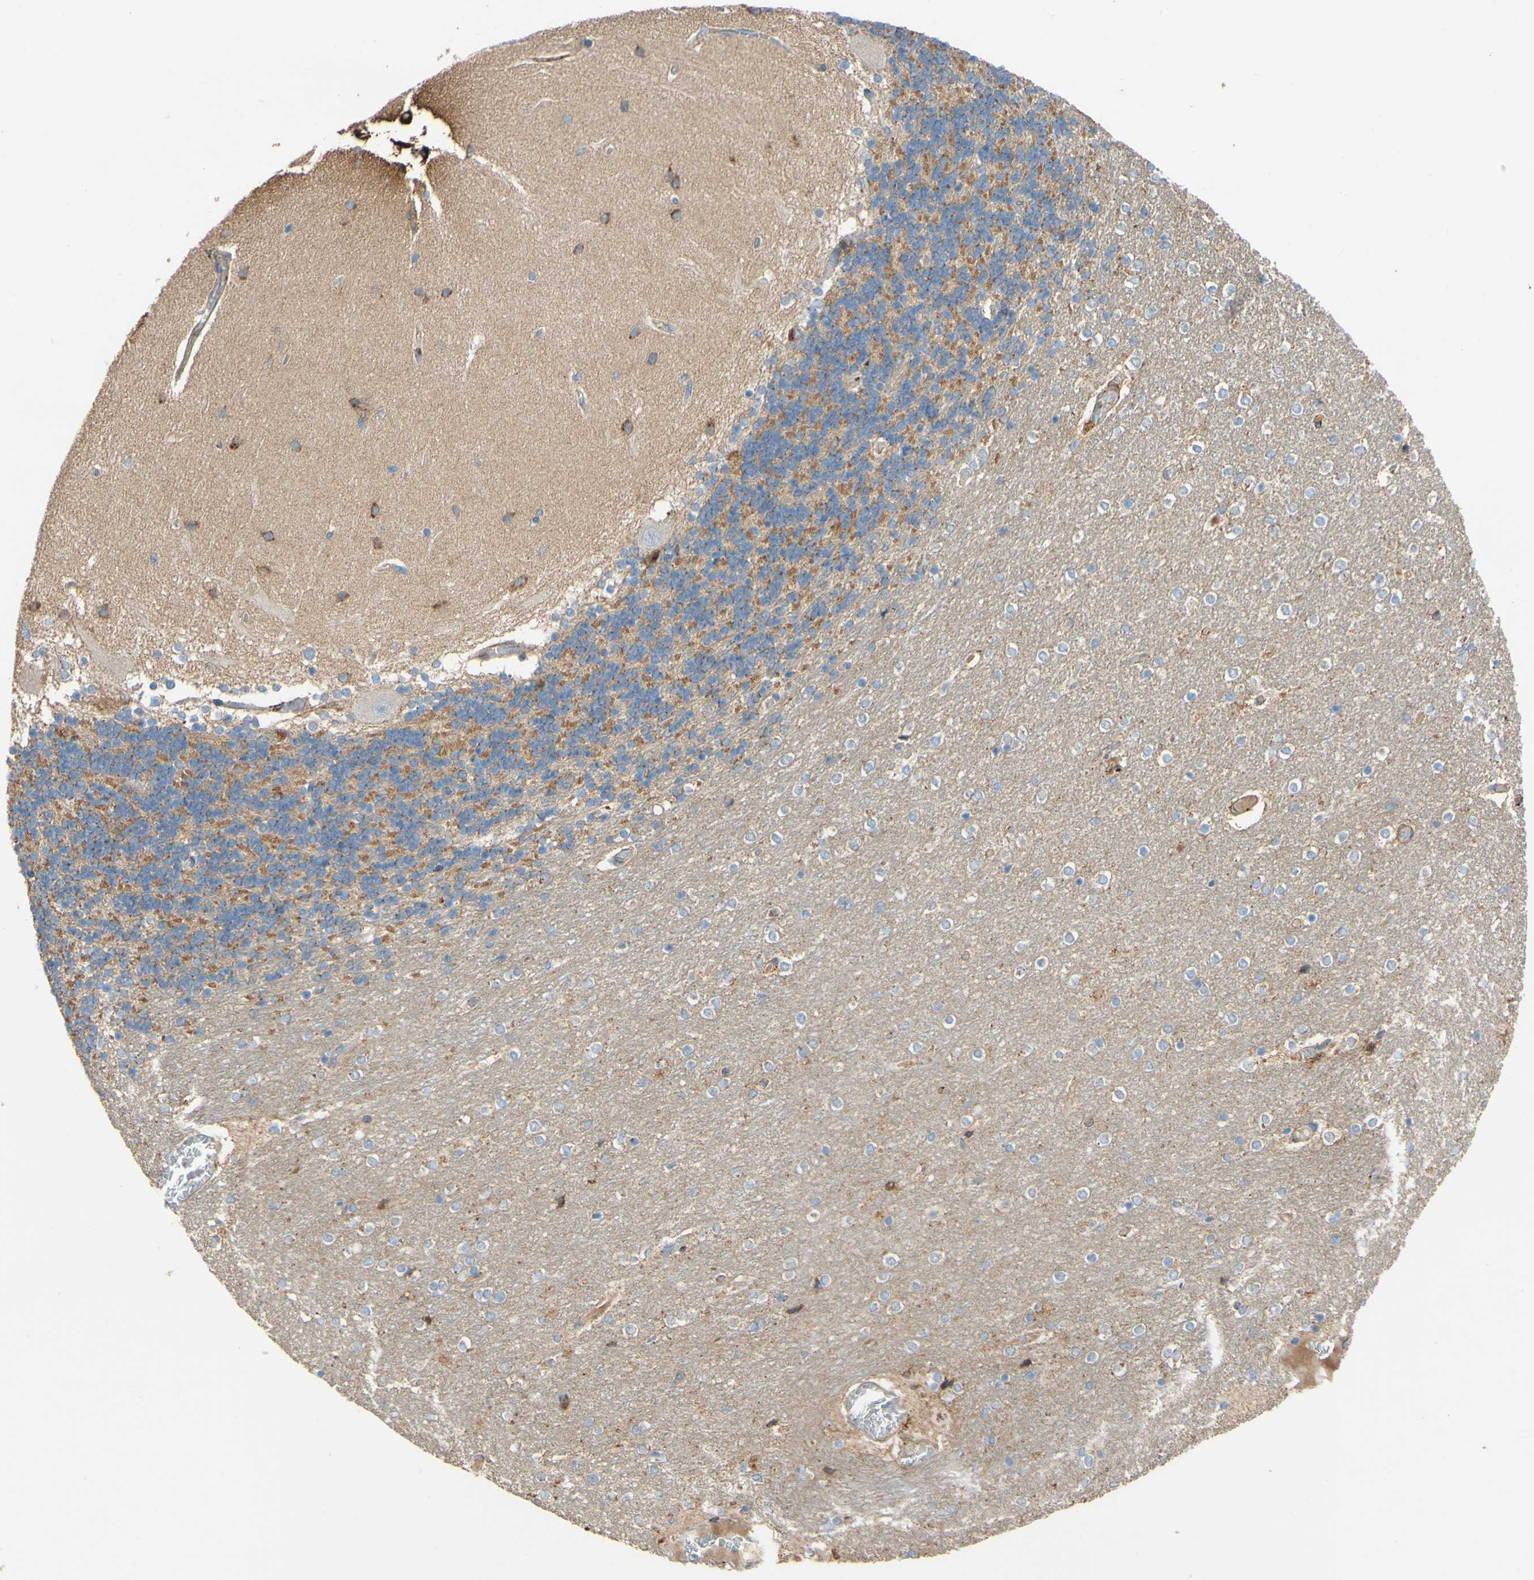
{"staining": {"intensity": "moderate", "quantity": "25%-75%", "location": "cytoplasmic/membranous"}, "tissue": "cerebellum", "cell_type": "Cells in granular layer", "image_type": "normal", "snomed": [{"axis": "morphology", "description": "Normal tissue, NOS"}, {"axis": "topography", "description": "Cerebellum"}], "caption": "Benign cerebellum shows moderate cytoplasmic/membranous positivity in about 25%-75% of cells in granular layer The staining is performed using DAB brown chromogen to label protein expression. The nuclei are counter-stained blue using hematoxylin..", "gene": "DKK3", "patient": {"sex": "female", "age": 54}}